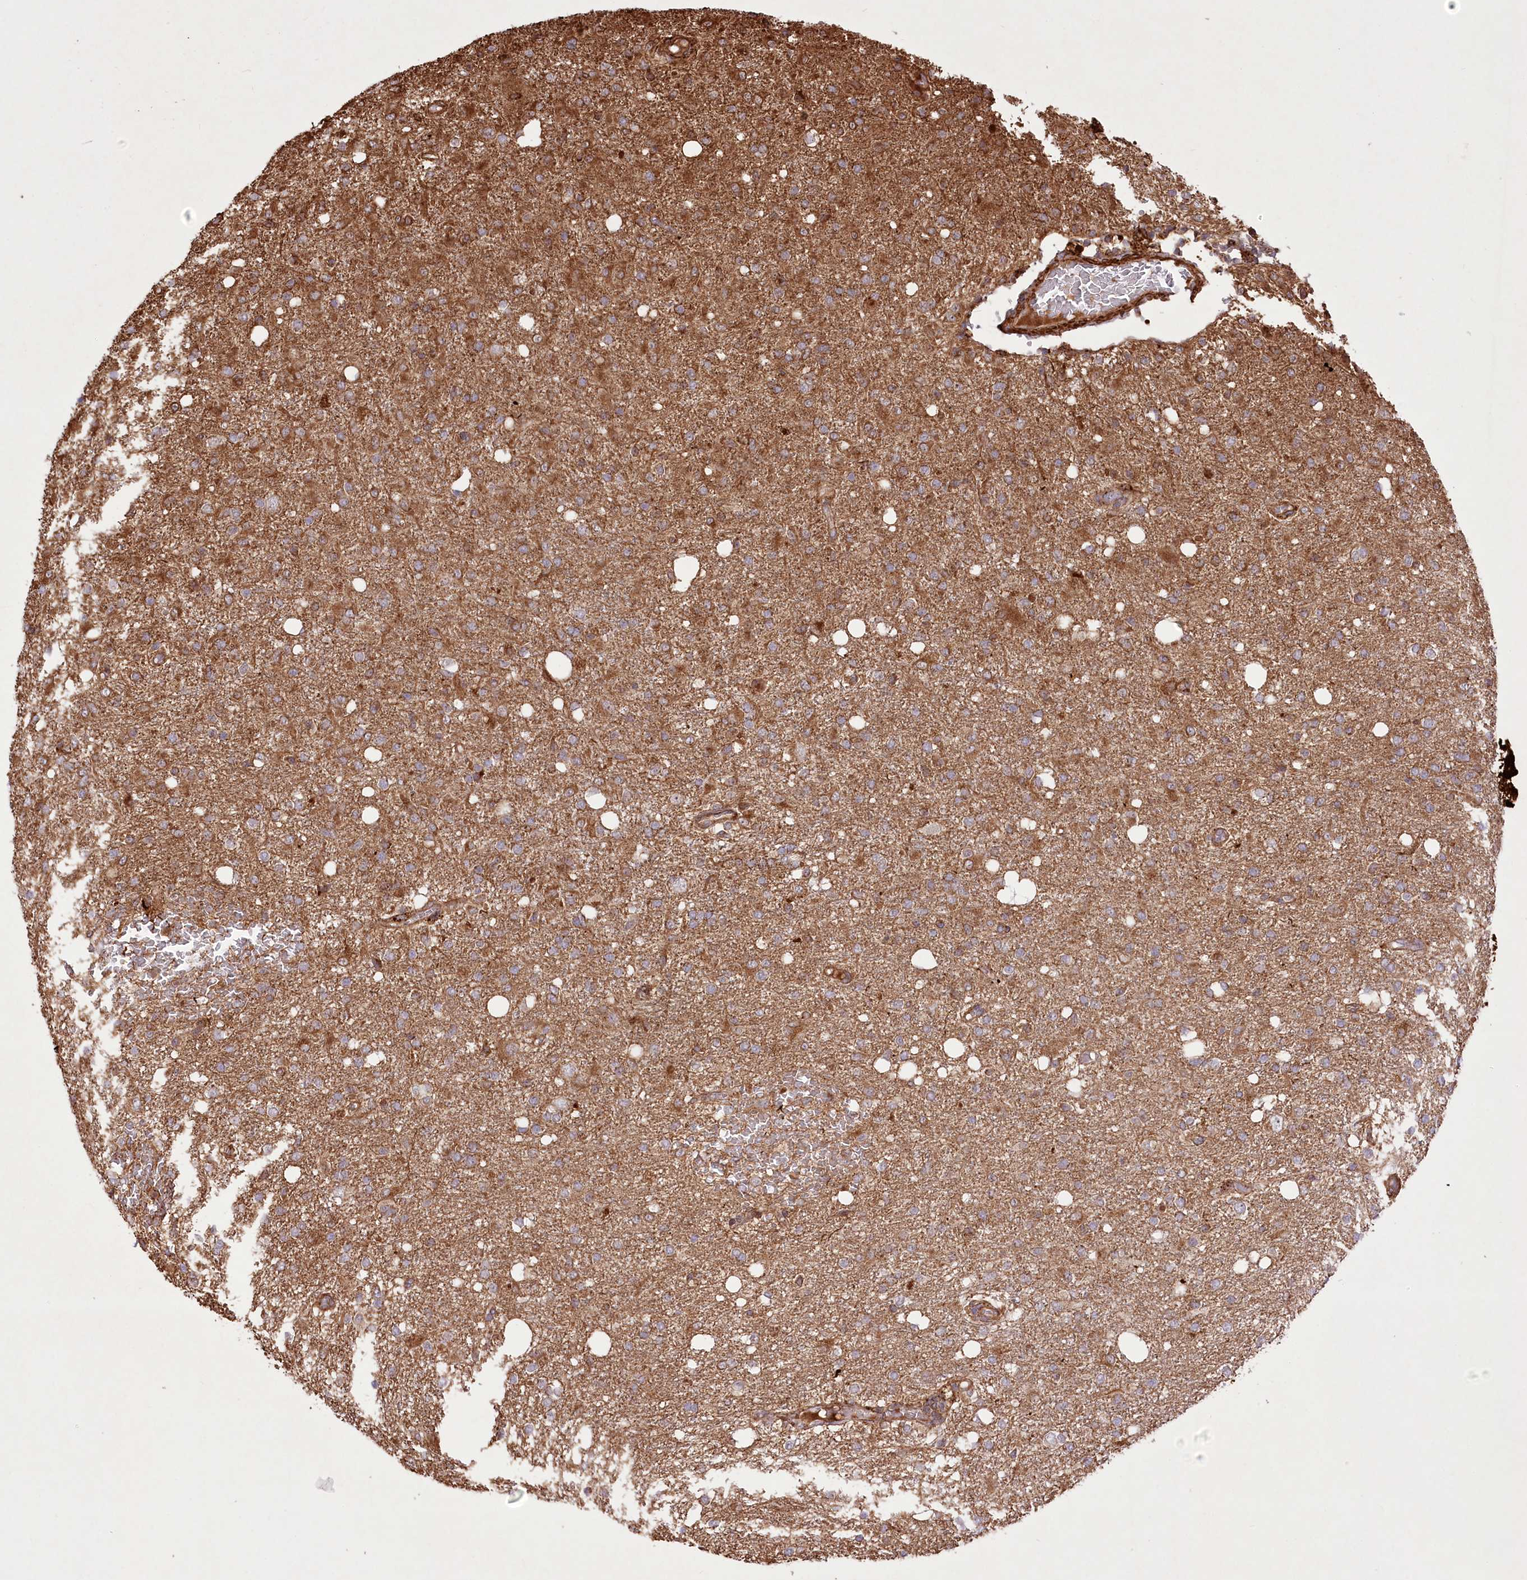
{"staining": {"intensity": "moderate", "quantity": ">75%", "location": "cytoplasmic/membranous"}, "tissue": "glioma", "cell_type": "Tumor cells", "image_type": "cancer", "snomed": [{"axis": "morphology", "description": "Glioma, malignant, High grade"}, {"axis": "topography", "description": "Brain"}], "caption": "DAB immunohistochemical staining of glioma reveals moderate cytoplasmic/membranous protein expression in approximately >75% of tumor cells.", "gene": "RNF24", "patient": {"sex": "female", "age": 59}}